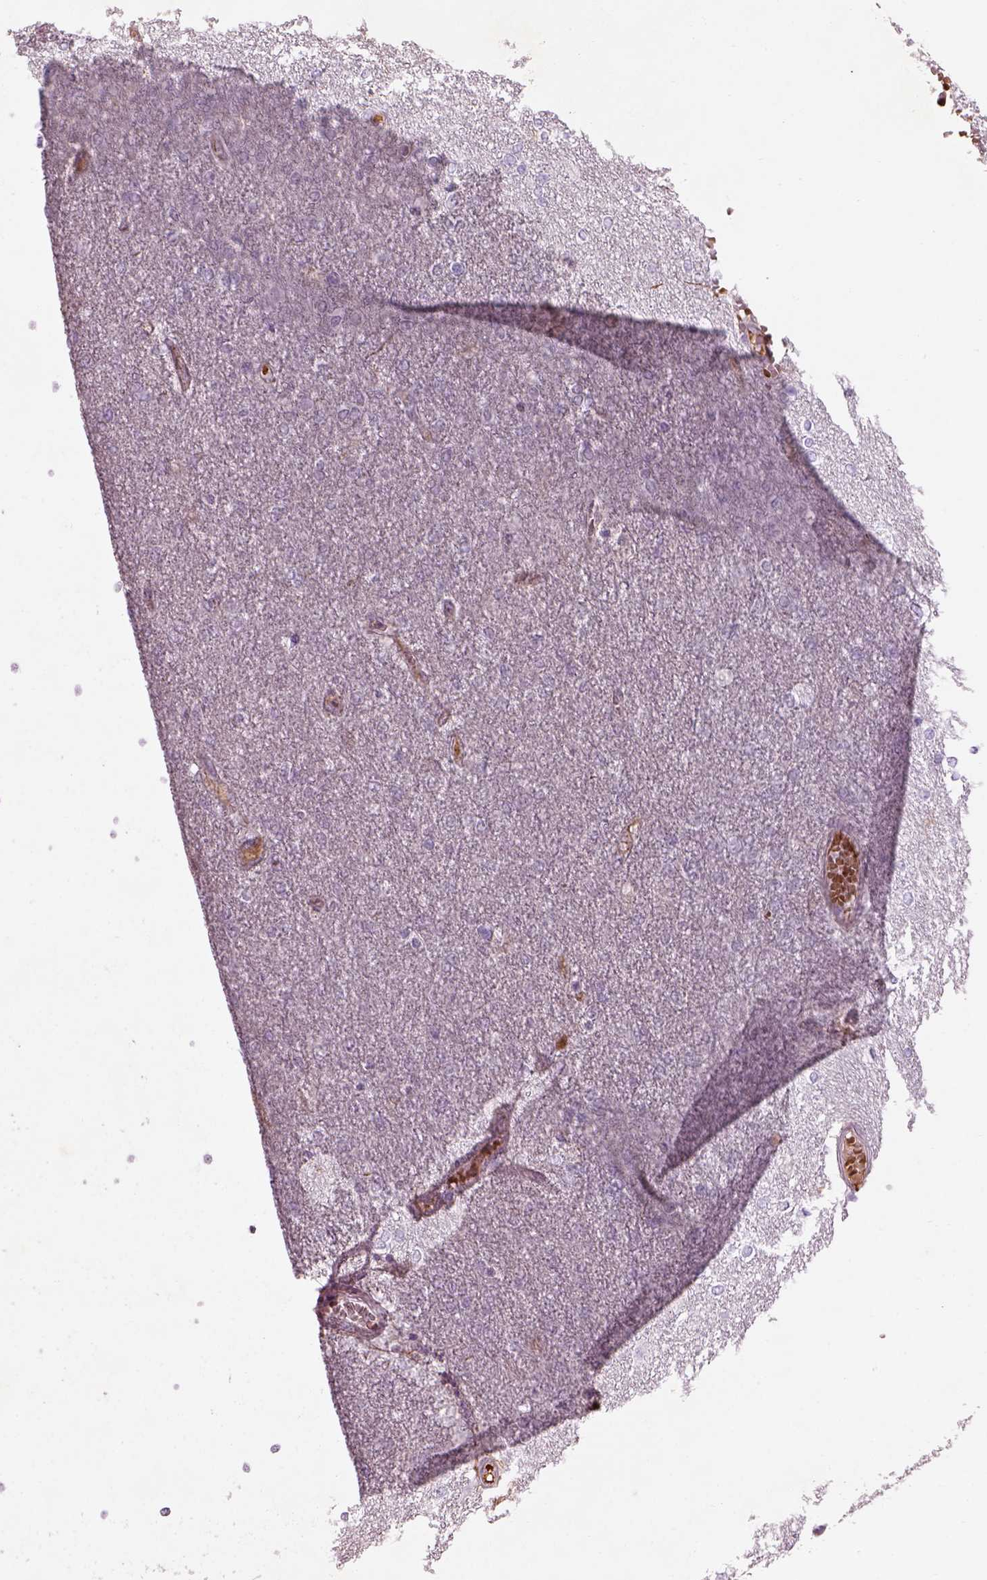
{"staining": {"intensity": "negative", "quantity": "none", "location": "none"}, "tissue": "glioma", "cell_type": "Tumor cells", "image_type": "cancer", "snomed": [{"axis": "morphology", "description": "Glioma, malignant, High grade"}, {"axis": "topography", "description": "Brain"}], "caption": "Malignant glioma (high-grade) stained for a protein using immunohistochemistry (IHC) exhibits no staining tumor cells.", "gene": "PABPC1L2B", "patient": {"sex": "female", "age": 61}}